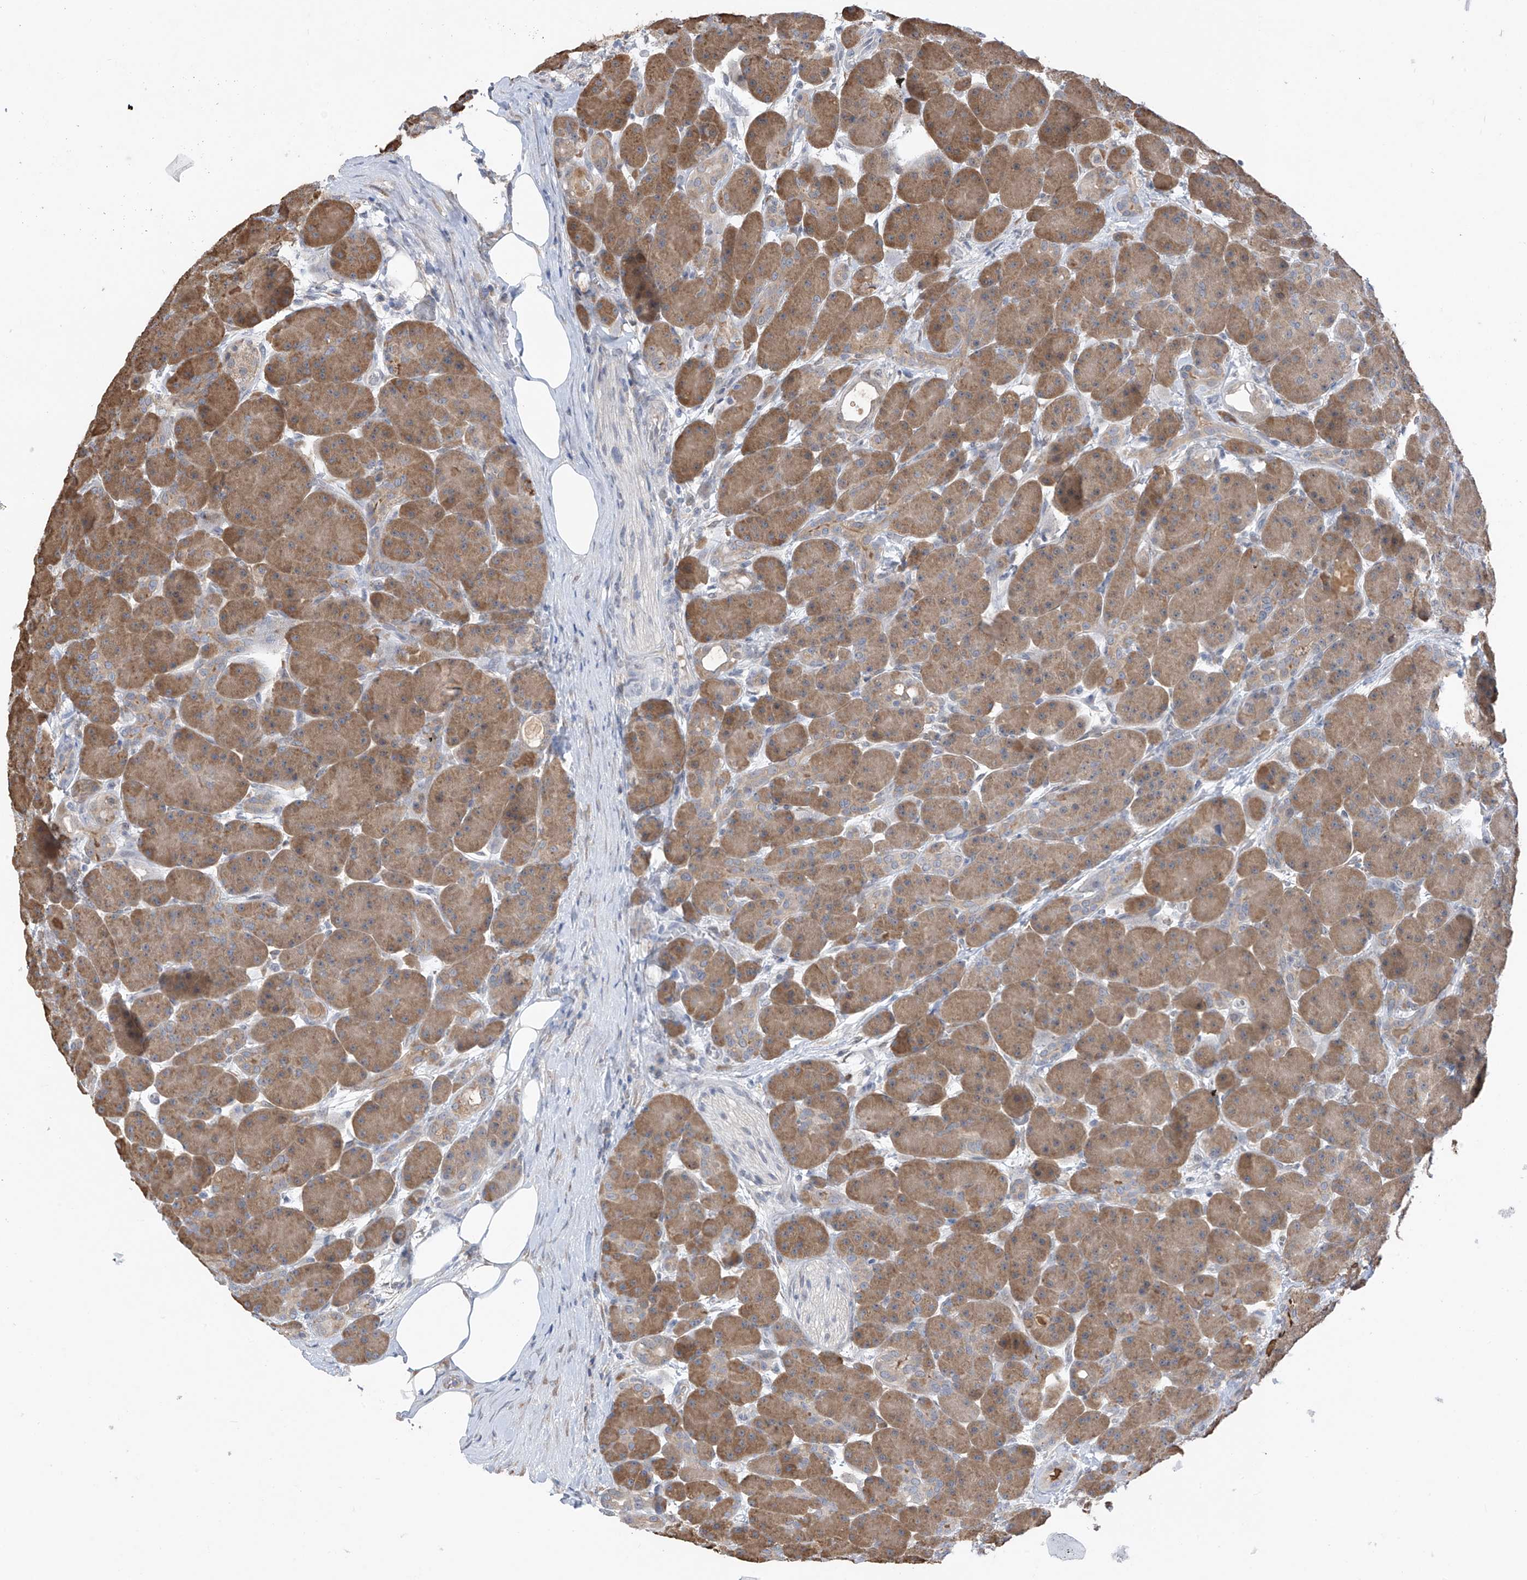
{"staining": {"intensity": "moderate", "quantity": ">75%", "location": "cytoplasmic/membranous"}, "tissue": "pancreas", "cell_type": "Exocrine glandular cells", "image_type": "normal", "snomed": [{"axis": "morphology", "description": "Normal tissue, NOS"}, {"axis": "topography", "description": "Pancreas"}], "caption": "The photomicrograph reveals immunohistochemical staining of benign pancreas. There is moderate cytoplasmic/membranous positivity is identified in approximately >75% of exocrine glandular cells.", "gene": "CYP4V2", "patient": {"sex": "male", "age": 63}}